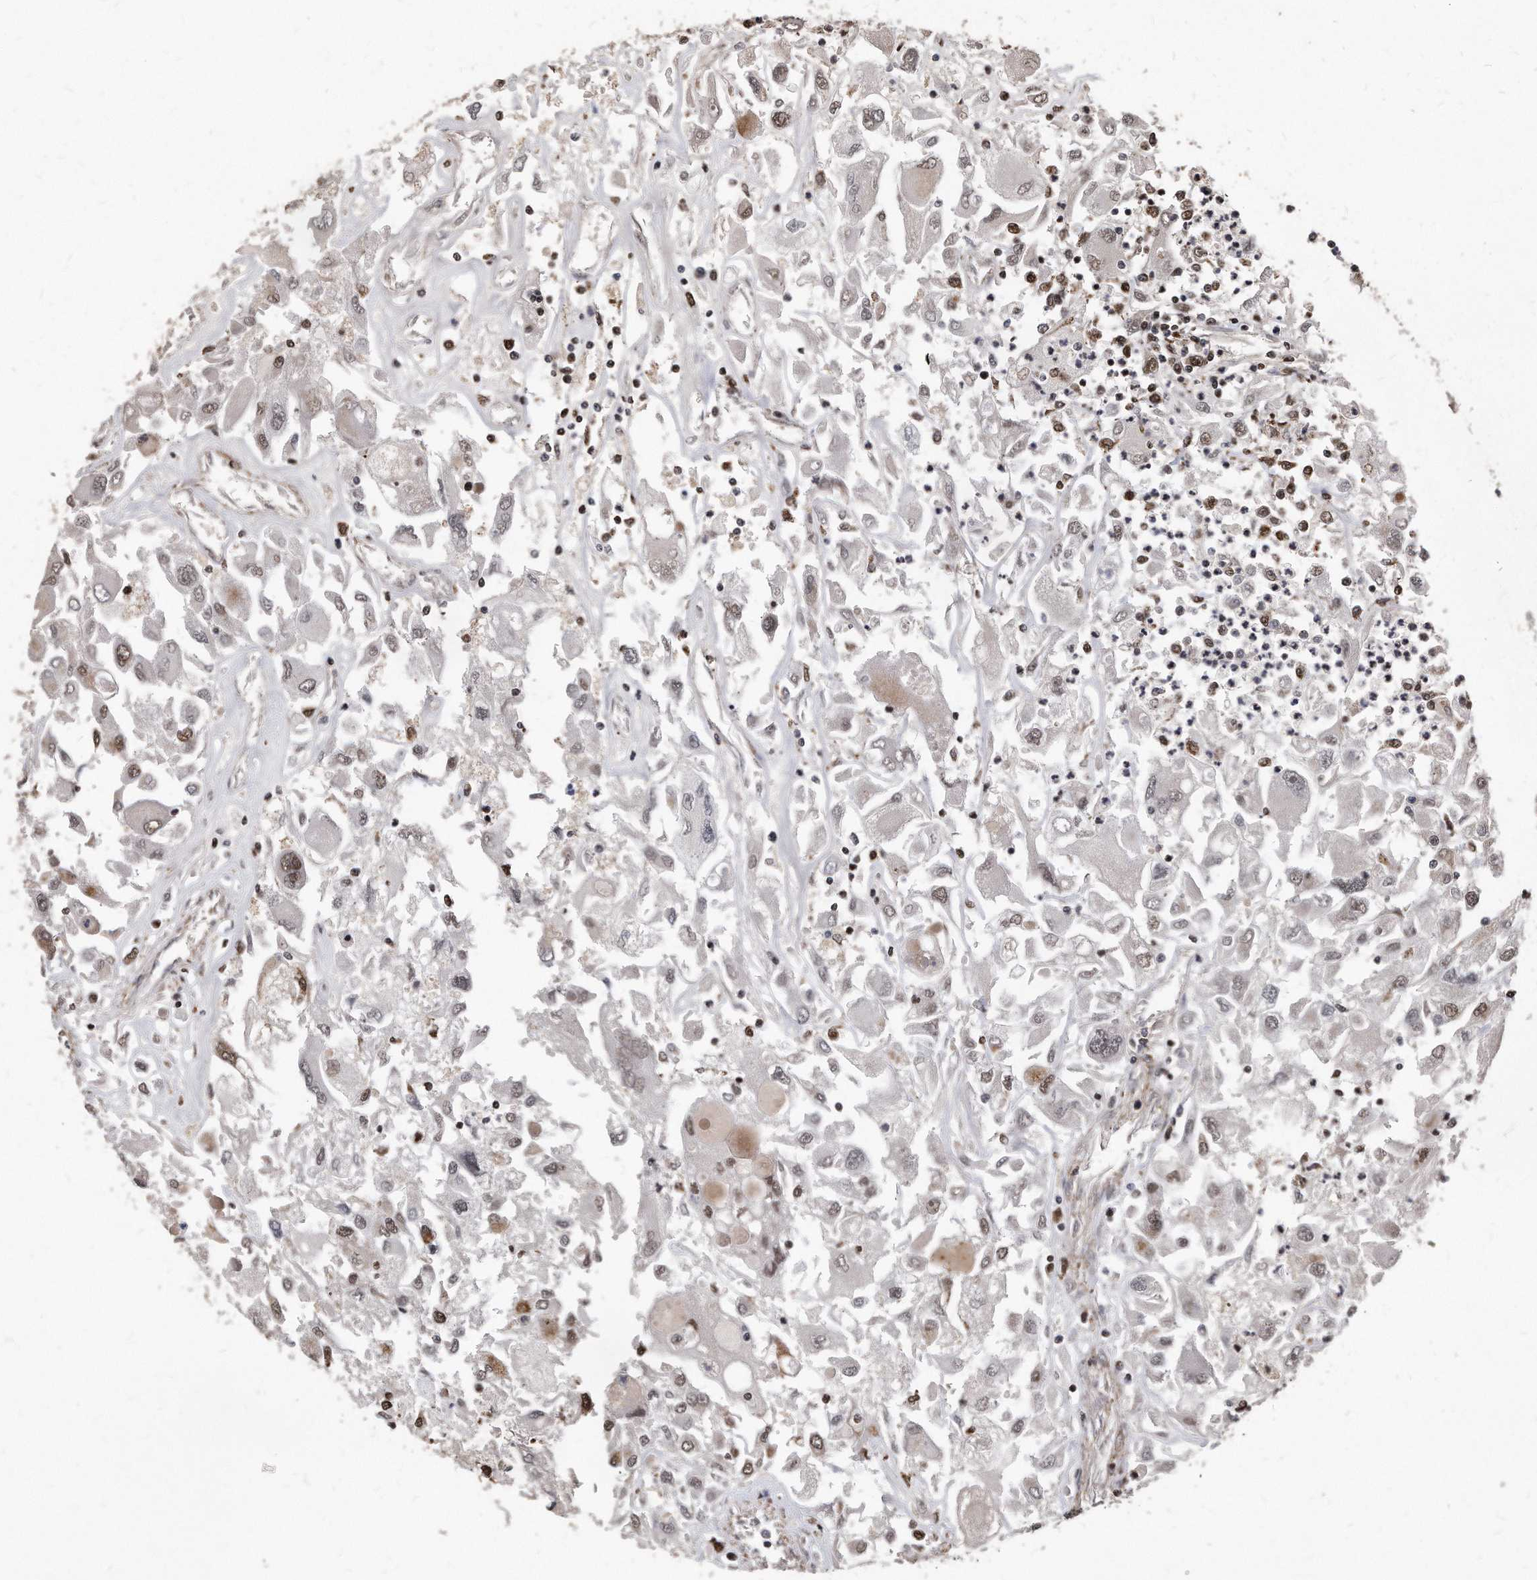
{"staining": {"intensity": "moderate", "quantity": "25%-75%", "location": "nuclear"}, "tissue": "renal cancer", "cell_type": "Tumor cells", "image_type": "cancer", "snomed": [{"axis": "morphology", "description": "Adenocarcinoma, NOS"}, {"axis": "topography", "description": "Kidney"}], "caption": "Immunohistochemical staining of renal adenocarcinoma shows medium levels of moderate nuclear expression in approximately 25%-75% of tumor cells.", "gene": "DUSP22", "patient": {"sex": "female", "age": 52}}